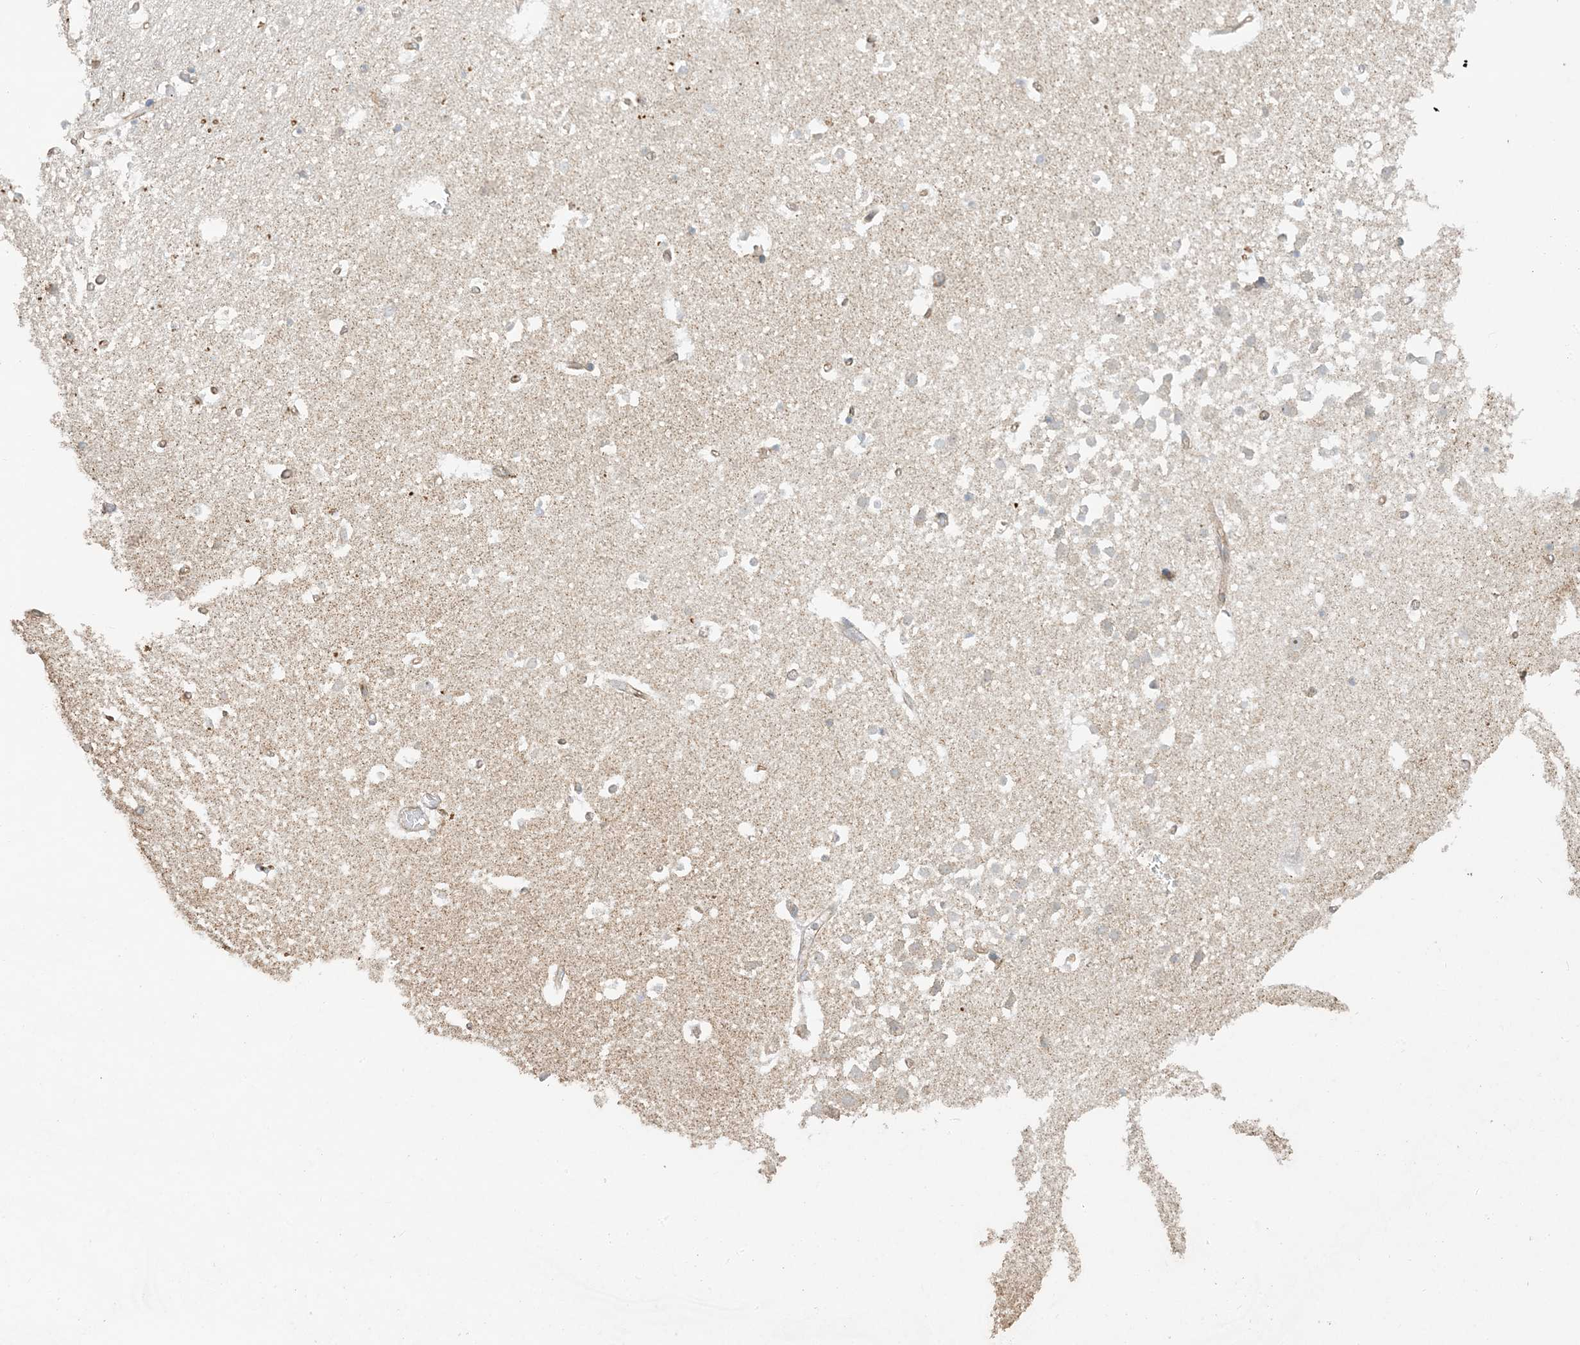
{"staining": {"intensity": "weak", "quantity": "<25%", "location": "cytoplasmic/membranous"}, "tissue": "hippocampus", "cell_type": "Glial cells", "image_type": "normal", "snomed": [{"axis": "morphology", "description": "Normal tissue, NOS"}, {"axis": "topography", "description": "Hippocampus"}], "caption": "There is no significant positivity in glial cells of hippocampus. (DAB immunohistochemistry visualized using brightfield microscopy, high magnification).", "gene": "AGA", "patient": {"sex": "female", "age": 52}}